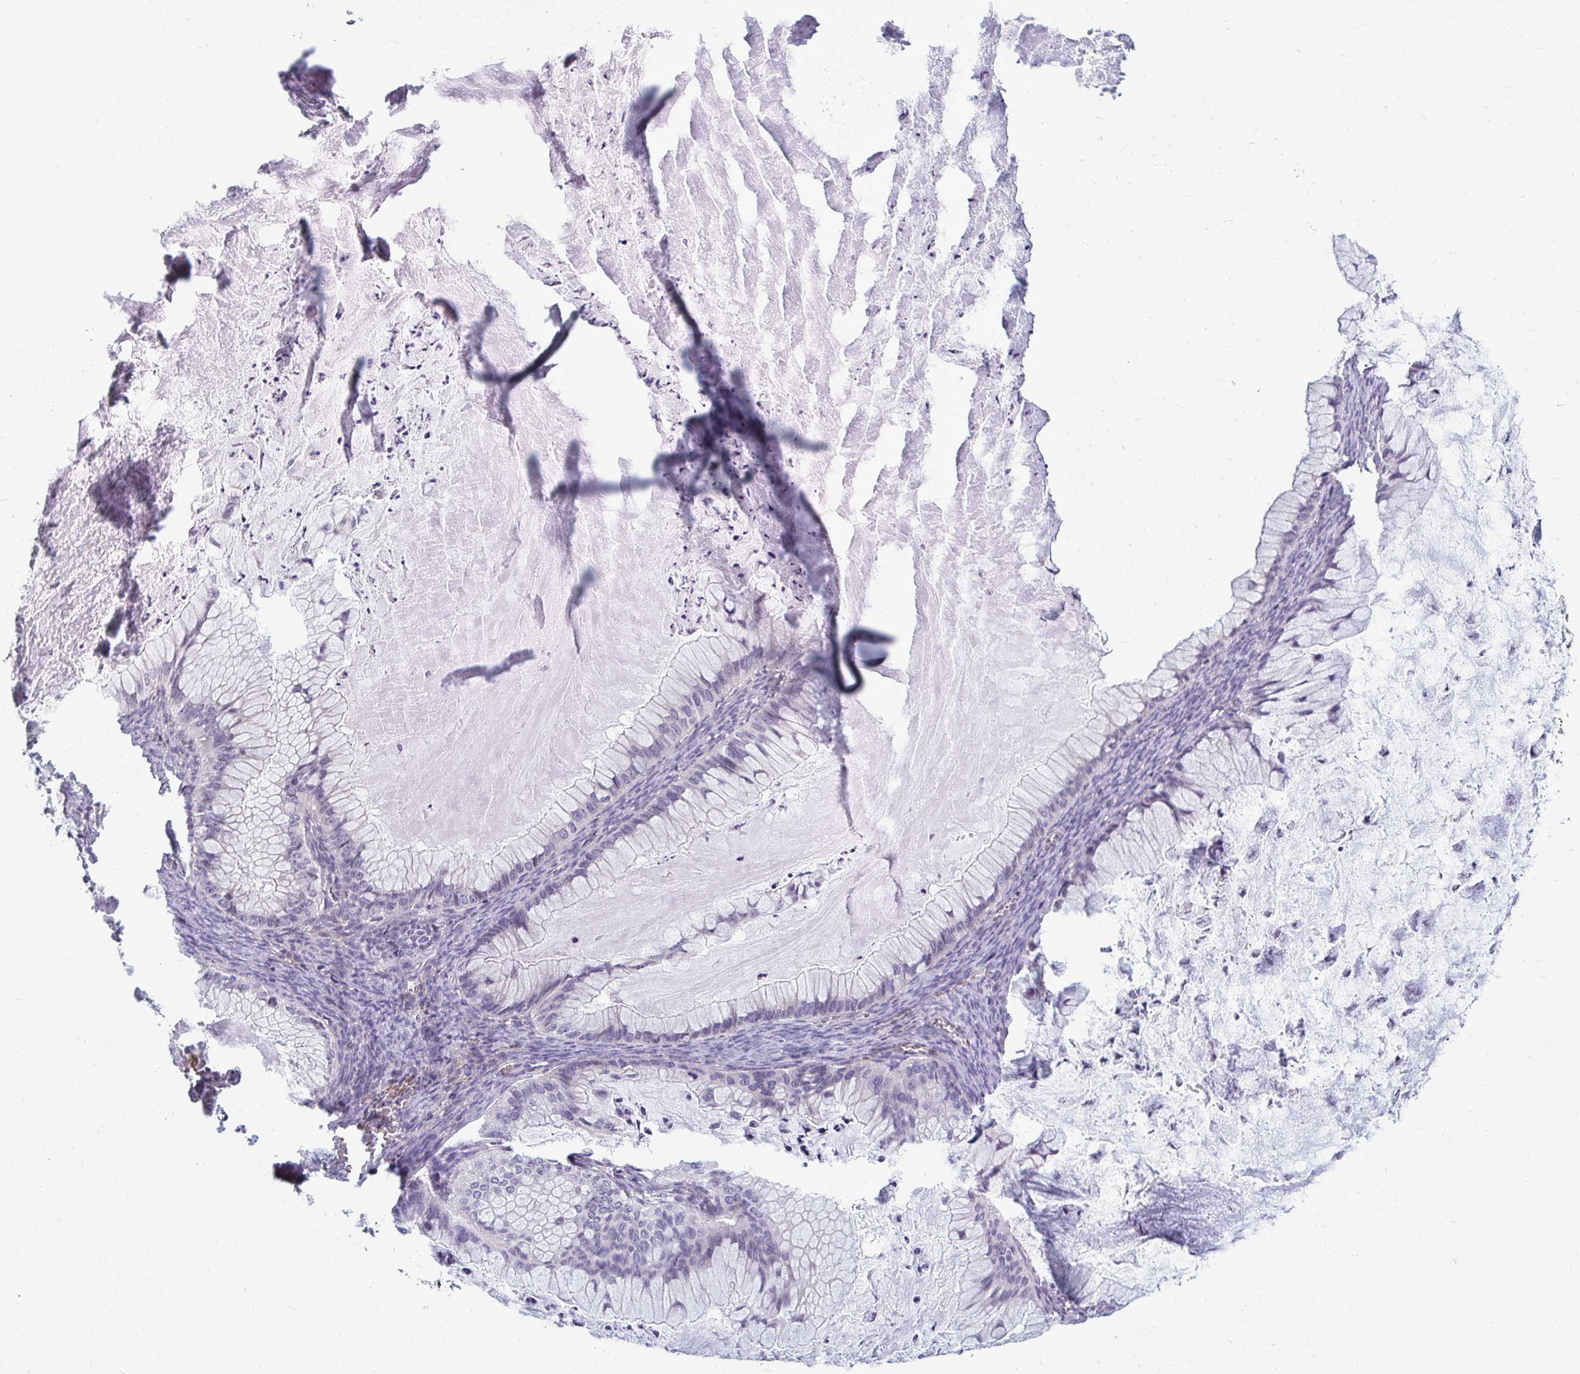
{"staining": {"intensity": "negative", "quantity": "none", "location": "none"}, "tissue": "ovarian cancer", "cell_type": "Tumor cells", "image_type": "cancer", "snomed": [{"axis": "morphology", "description": "Cystadenocarcinoma, mucinous, NOS"}, {"axis": "topography", "description": "Ovary"}], "caption": "Immunohistochemistry (IHC) histopathology image of ovarian cancer stained for a protein (brown), which shows no positivity in tumor cells.", "gene": "MCRIP2", "patient": {"sex": "female", "age": 72}}